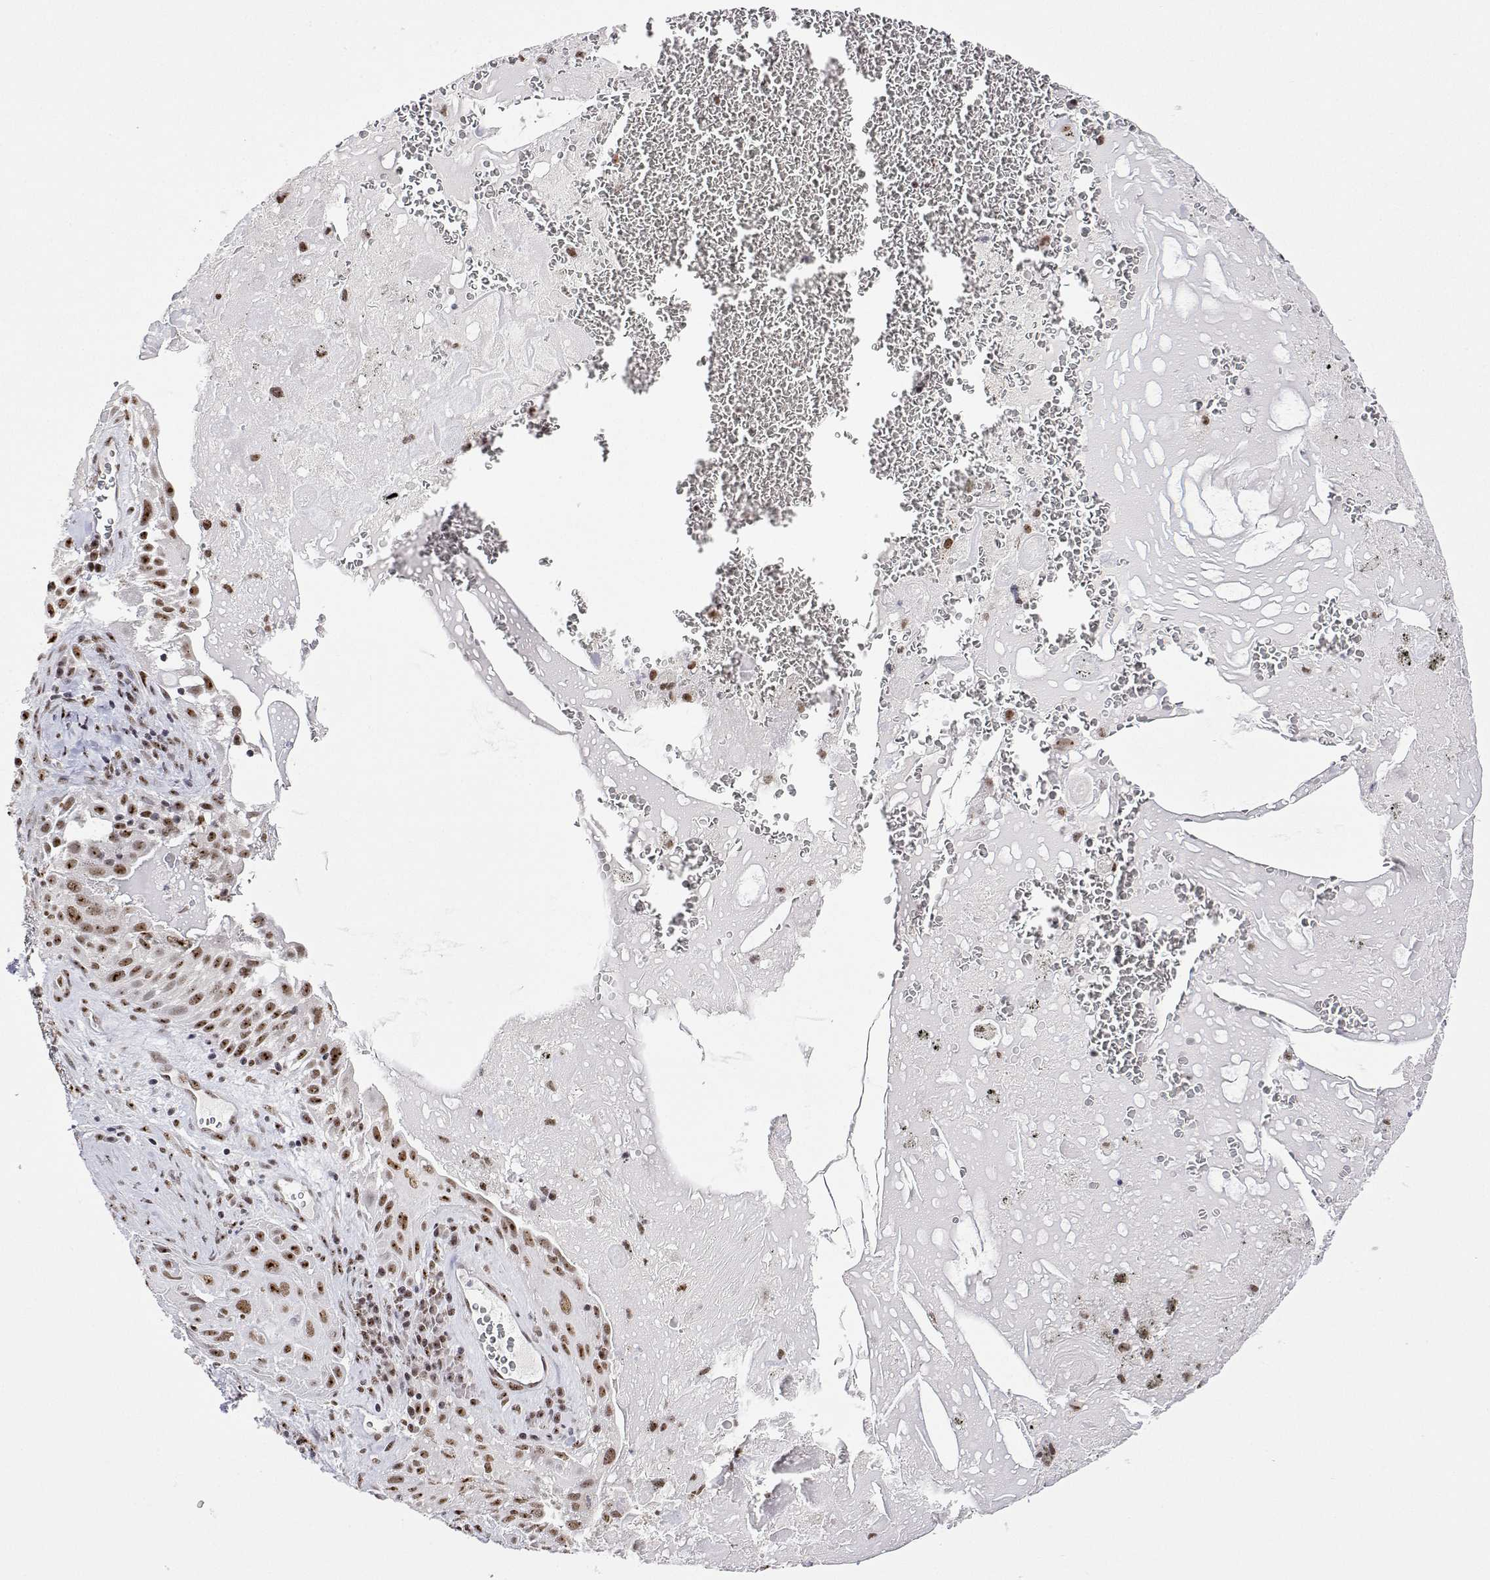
{"staining": {"intensity": "moderate", "quantity": ">75%", "location": "nuclear"}, "tissue": "lung cancer", "cell_type": "Tumor cells", "image_type": "cancer", "snomed": [{"axis": "morphology", "description": "Squamous cell carcinoma, NOS"}, {"axis": "topography", "description": "Lung"}], "caption": "Lung squamous cell carcinoma tissue demonstrates moderate nuclear positivity in approximately >75% of tumor cells (DAB (3,3'-diaminobenzidine) IHC, brown staining for protein, blue staining for nuclei).", "gene": "ADAR", "patient": {"sex": "male", "age": 79}}